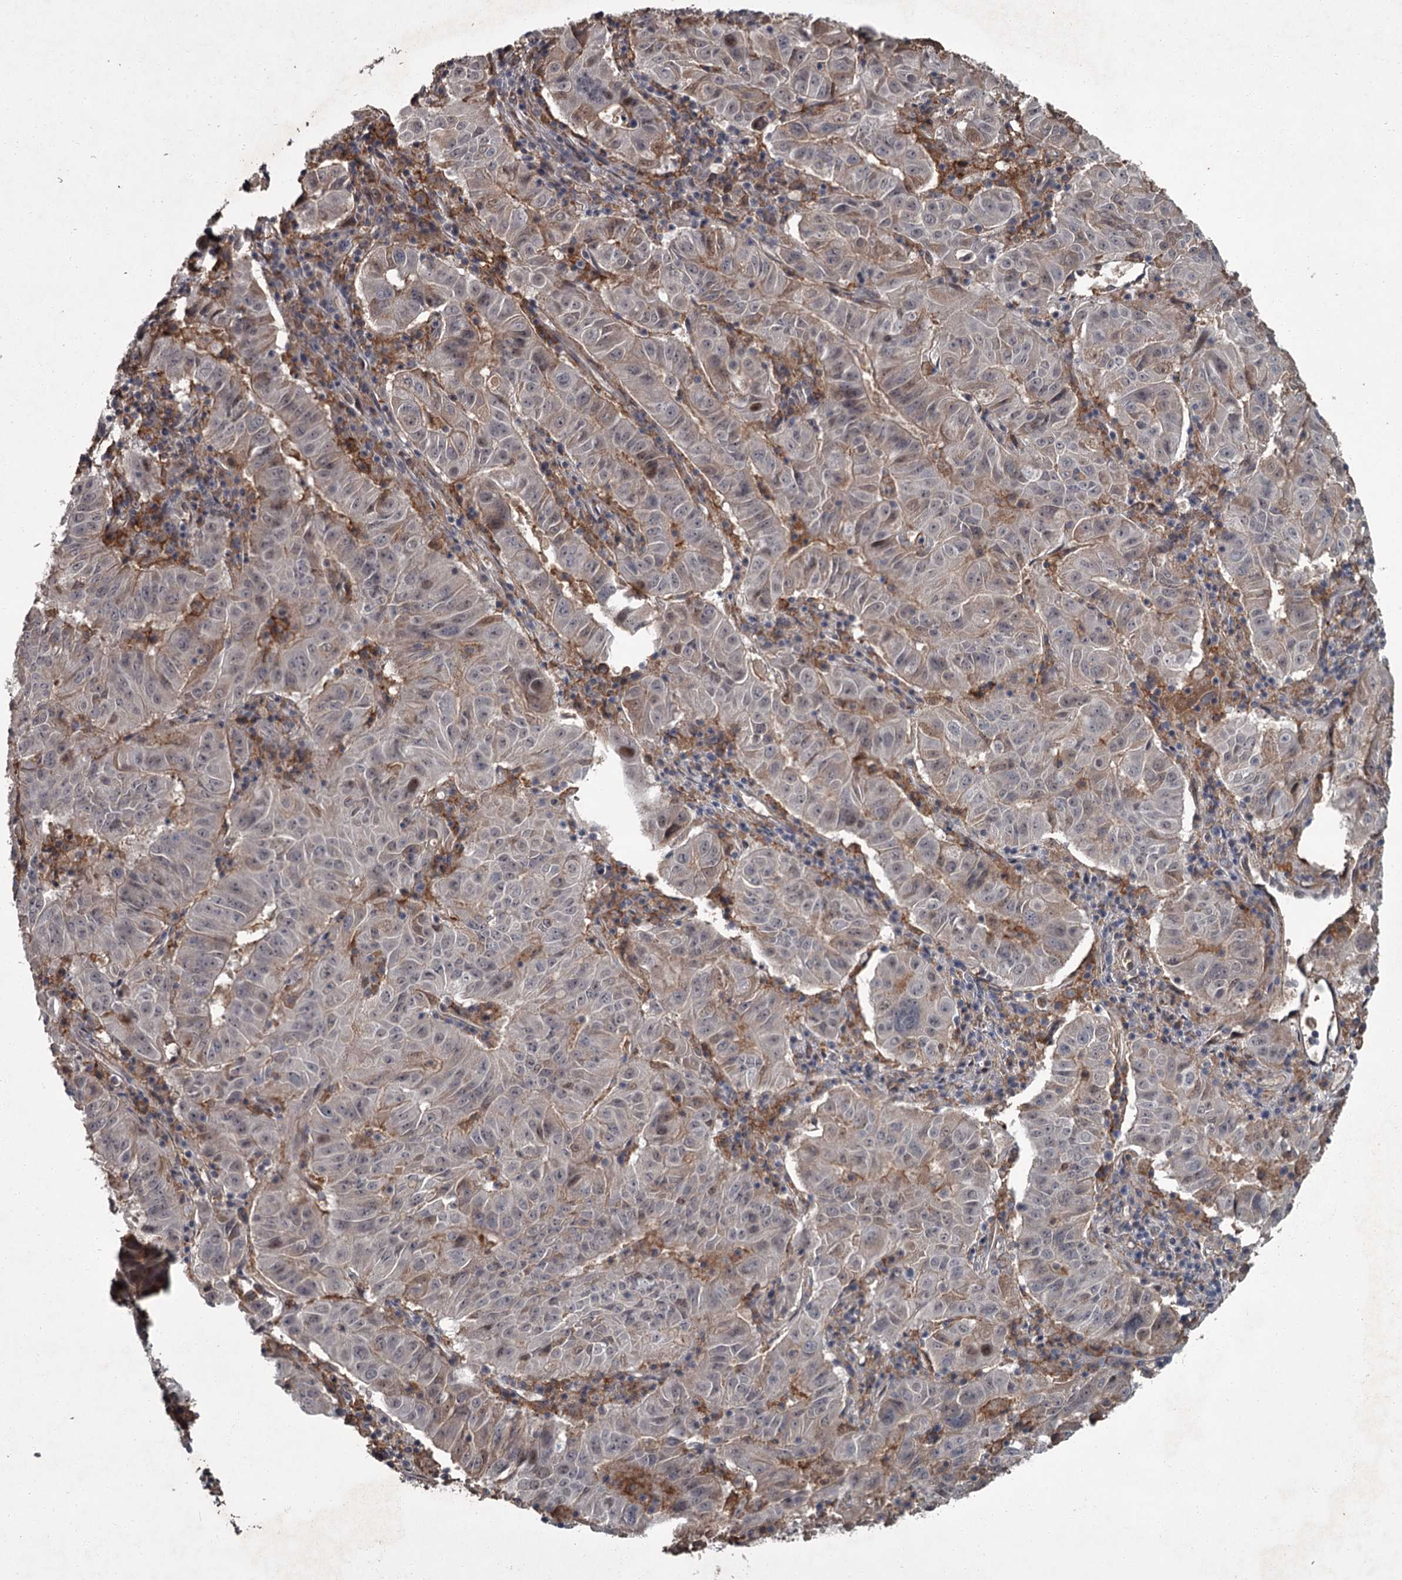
{"staining": {"intensity": "negative", "quantity": "none", "location": "none"}, "tissue": "pancreatic cancer", "cell_type": "Tumor cells", "image_type": "cancer", "snomed": [{"axis": "morphology", "description": "Adenocarcinoma, NOS"}, {"axis": "topography", "description": "Pancreas"}], "caption": "Pancreatic cancer (adenocarcinoma) was stained to show a protein in brown. There is no significant expression in tumor cells.", "gene": "FLVCR2", "patient": {"sex": "male", "age": 63}}